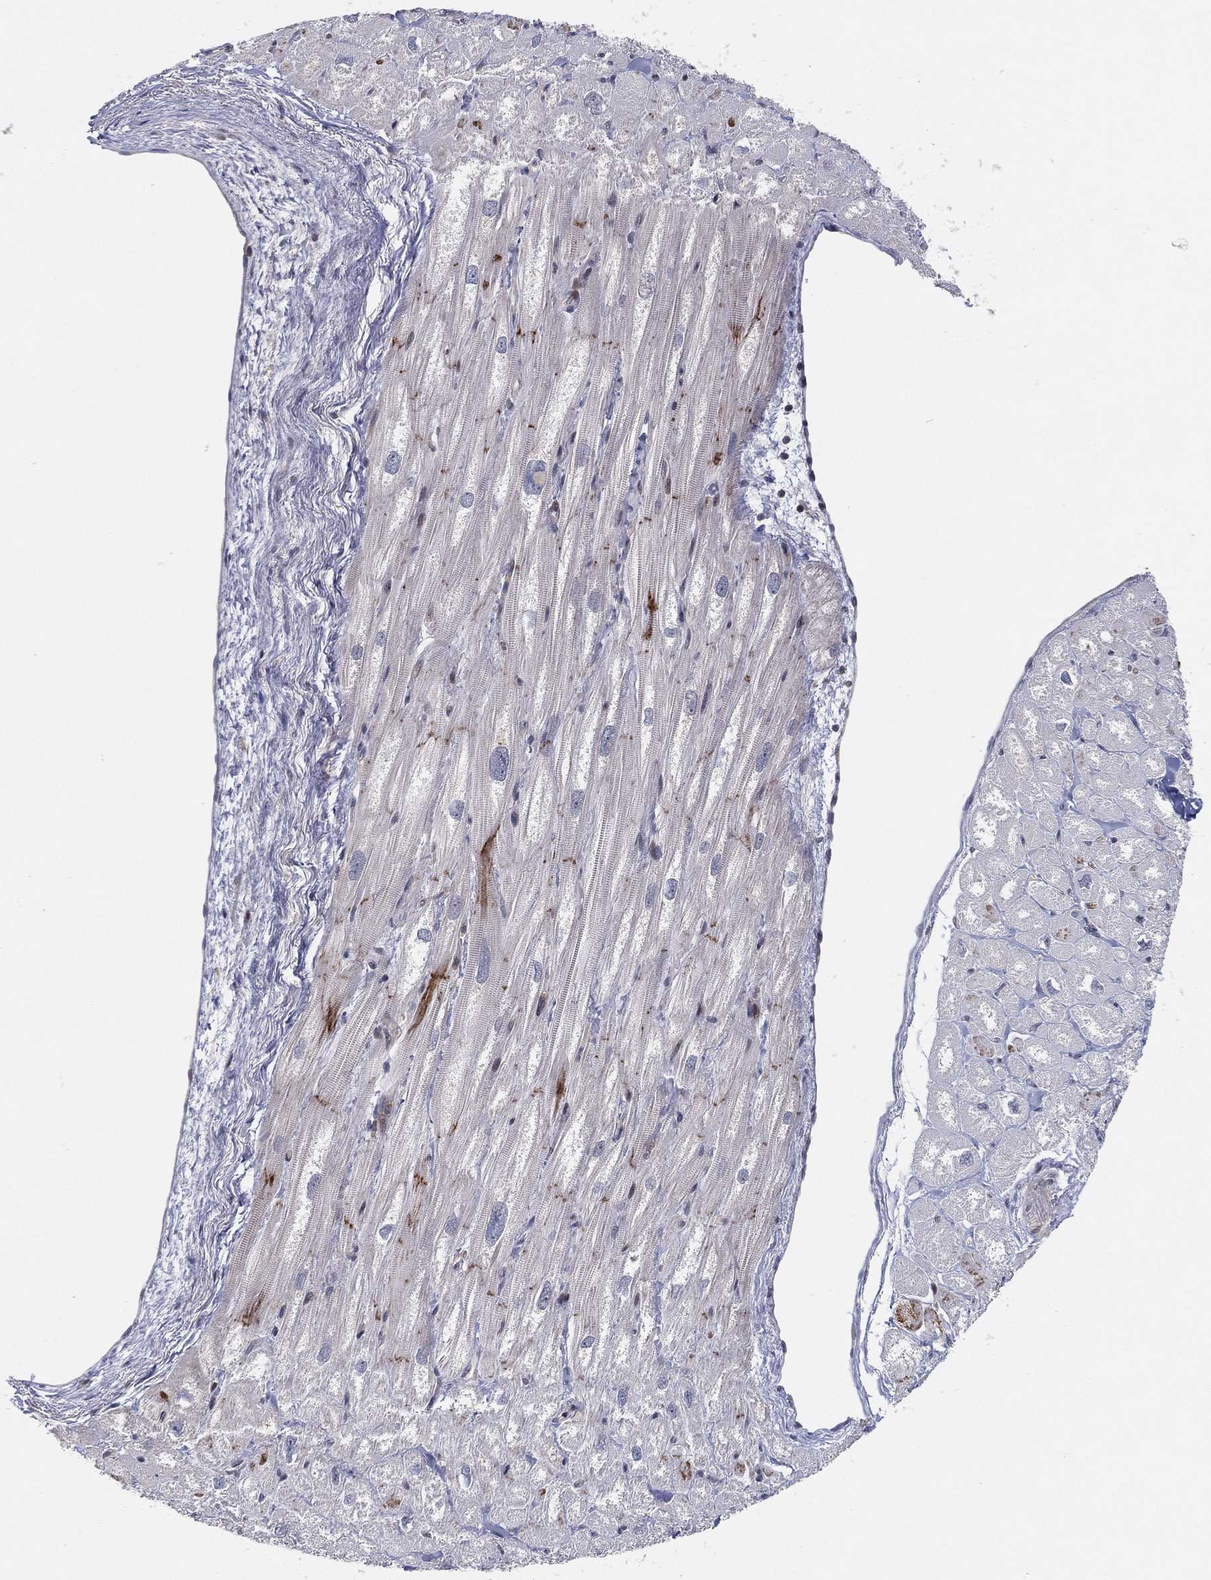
{"staining": {"intensity": "negative", "quantity": "none", "location": "none"}, "tissue": "heart muscle", "cell_type": "Cardiomyocytes", "image_type": "normal", "snomed": [{"axis": "morphology", "description": "Normal tissue, NOS"}, {"axis": "topography", "description": "Heart"}], "caption": "Benign heart muscle was stained to show a protein in brown. There is no significant staining in cardiomyocytes.", "gene": "TMTC4", "patient": {"sex": "male", "age": 55}}